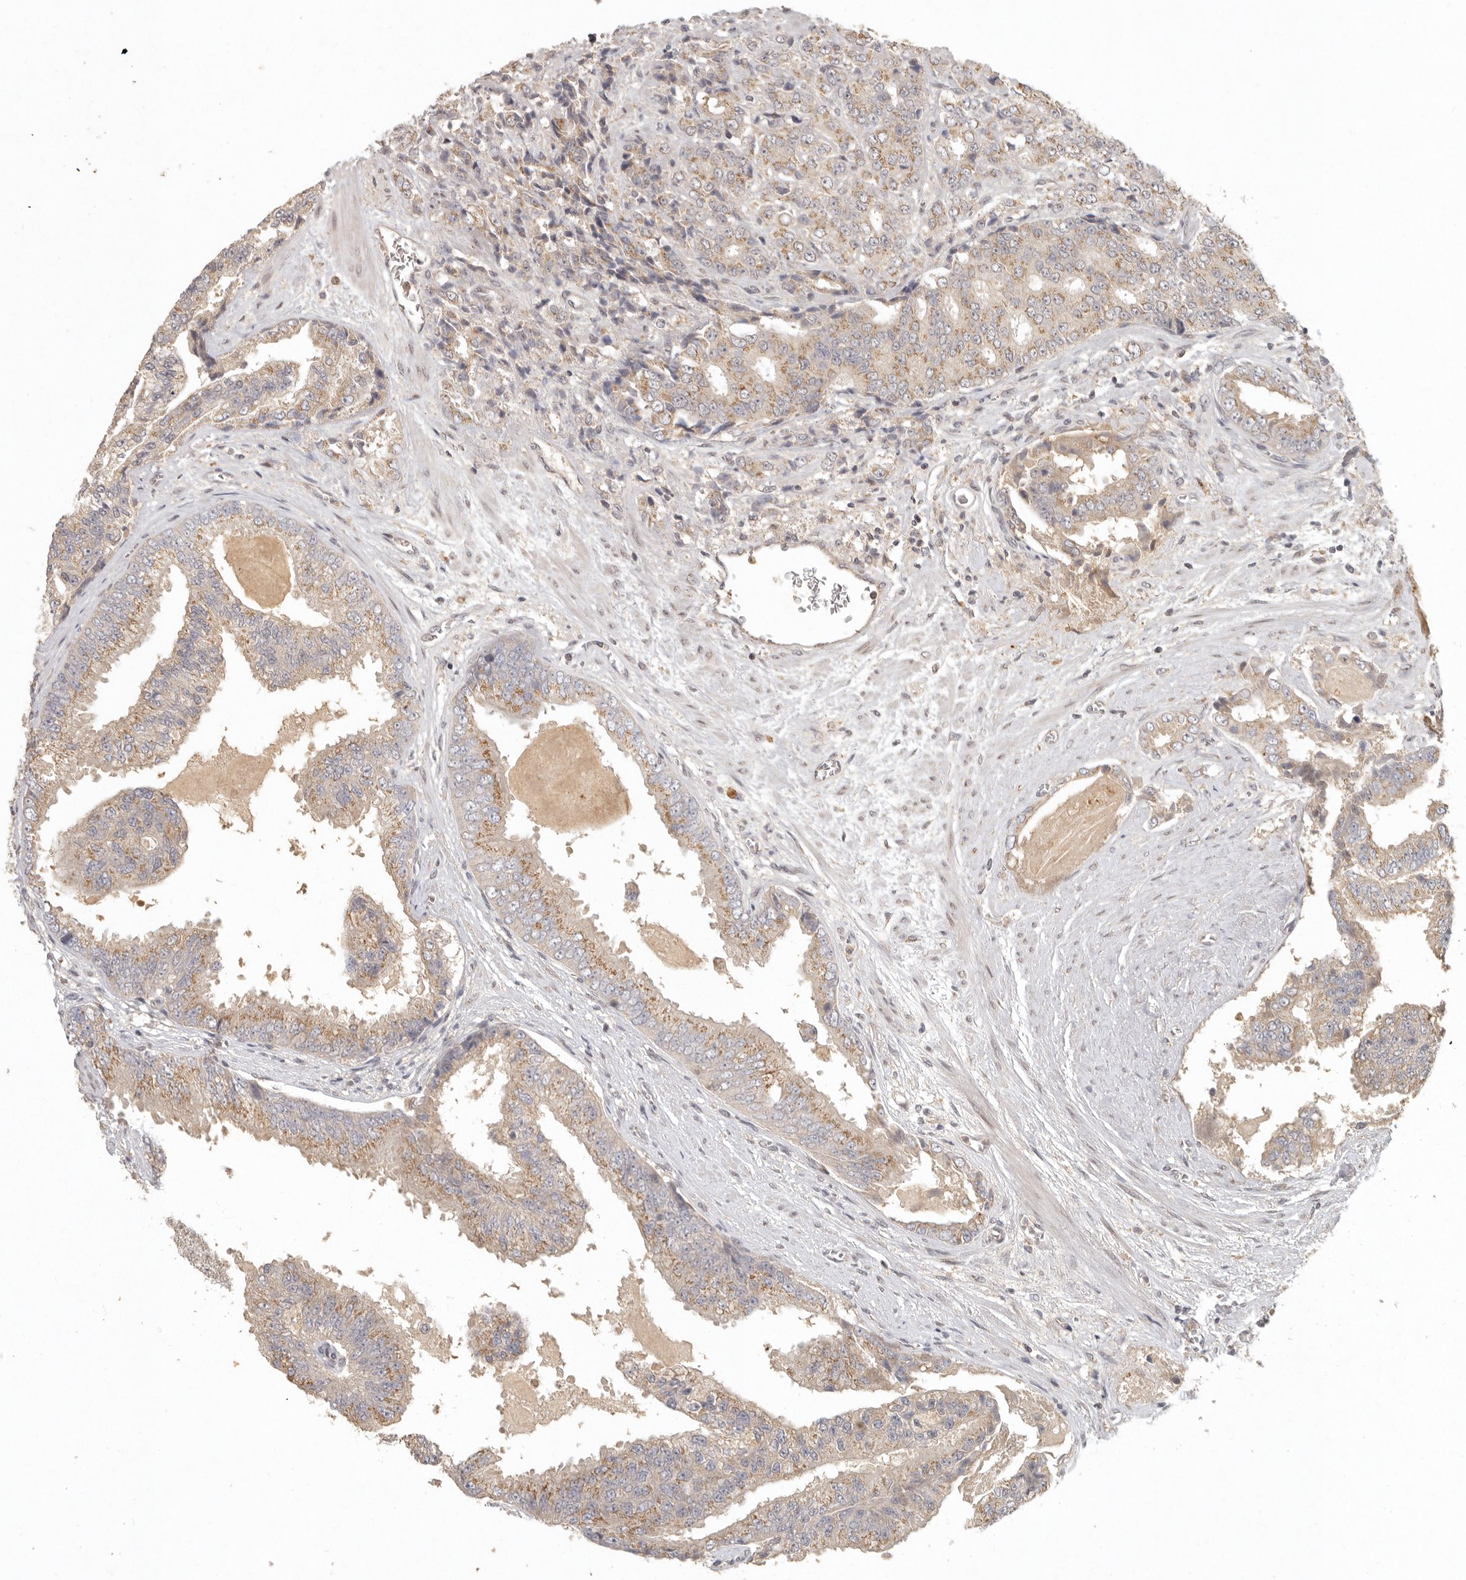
{"staining": {"intensity": "weak", "quantity": ">75%", "location": "cytoplasmic/membranous"}, "tissue": "prostate cancer", "cell_type": "Tumor cells", "image_type": "cancer", "snomed": [{"axis": "morphology", "description": "Adenocarcinoma, High grade"}, {"axis": "topography", "description": "Prostate"}], "caption": "Immunohistochemical staining of human prostate adenocarcinoma (high-grade) displays low levels of weak cytoplasmic/membranous protein positivity in approximately >75% of tumor cells. The protein is stained brown, and the nuclei are stained in blue (DAB (3,3'-diaminobenzidine) IHC with brightfield microscopy, high magnification).", "gene": "LRRC75A", "patient": {"sex": "male", "age": 58}}